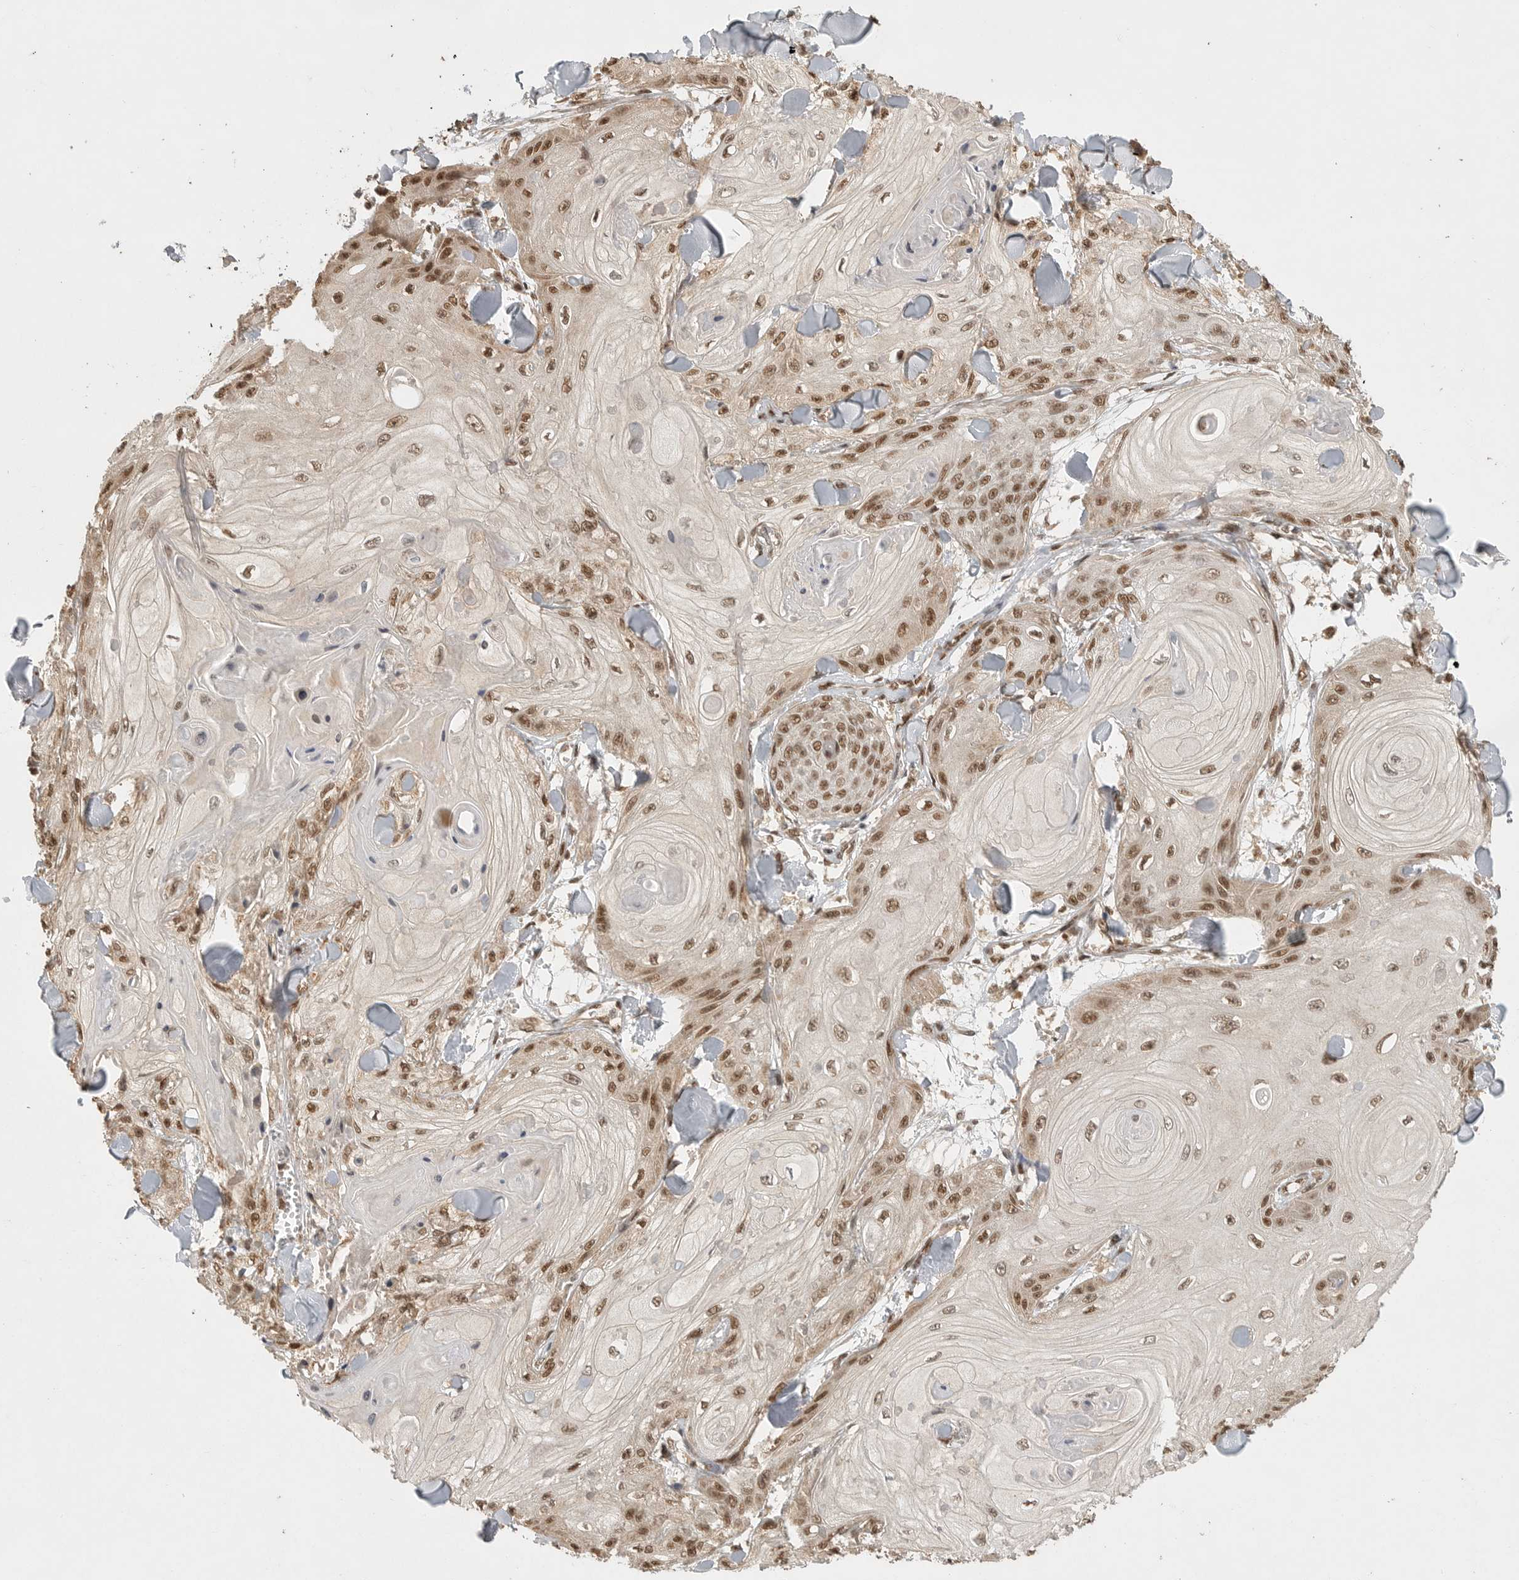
{"staining": {"intensity": "moderate", "quantity": ">75%", "location": "nuclear"}, "tissue": "skin cancer", "cell_type": "Tumor cells", "image_type": "cancer", "snomed": [{"axis": "morphology", "description": "Squamous cell carcinoma, NOS"}, {"axis": "topography", "description": "Skin"}], "caption": "This histopathology image displays immunohistochemistry (IHC) staining of human squamous cell carcinoma (skin), with medium moderate nuclear staining in about >75% of tumor cells.", "gene": "DFFA", "patient": {"sex": "male", "age": 74}}